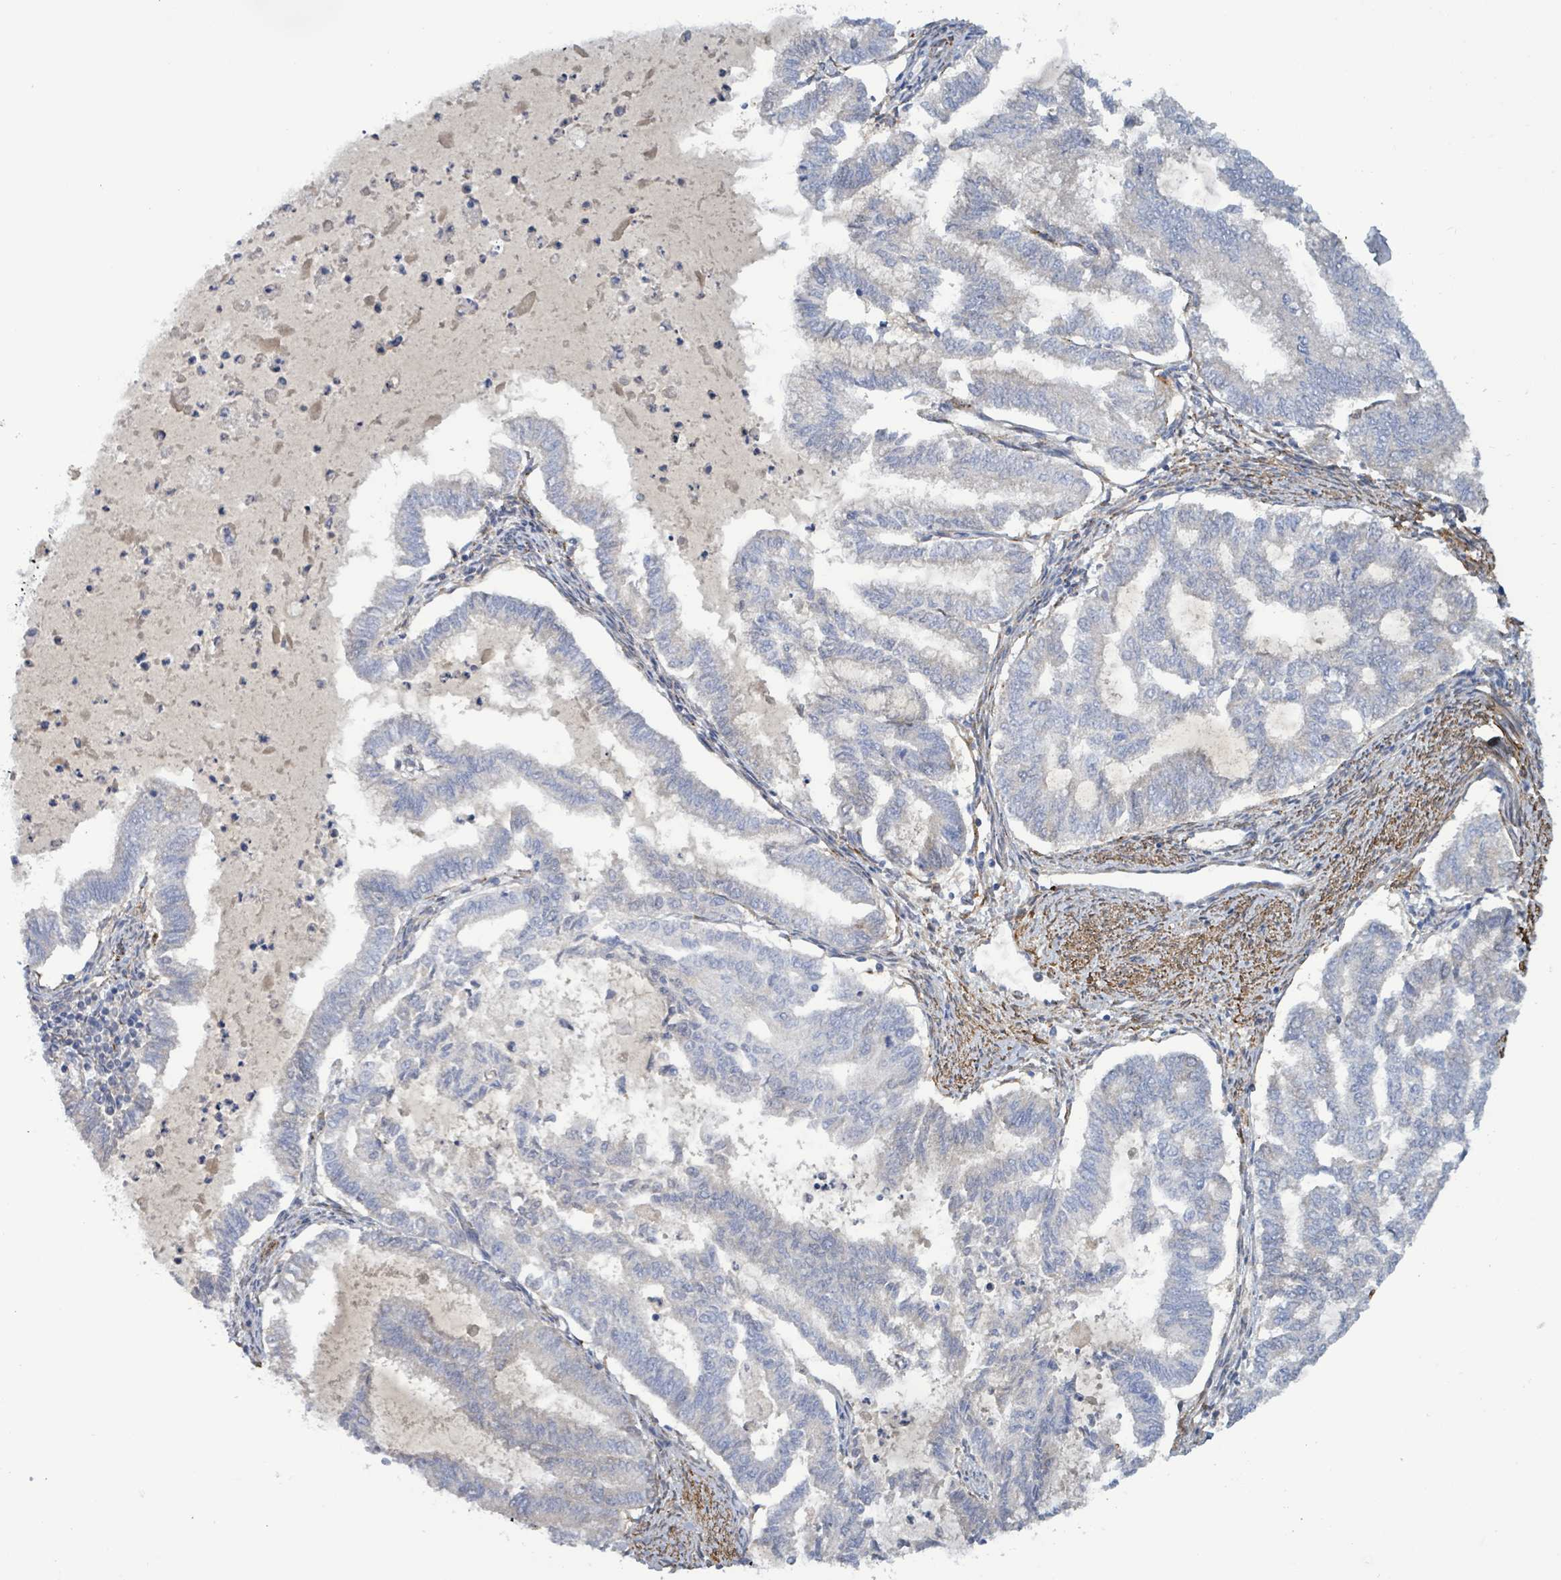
{"staining": {"intensity": "negative", "quantity": "none", "location": "none"}, "tissue": "endometrial cancer", "cell_type": "Tumor cells", "image_type": "cancer", "snomed": [{"axis": "morphology", "description": "Adenocarcinoma, NOS"}, {"axis": "topography", "description": "Endometrium"}], "caption": "IHC of endometrial cancer (adenocarcinoma) displays no staining in tumor cells.", "gene": "DMRTC1B", "patient": {"sex": "female", "age": 79}}